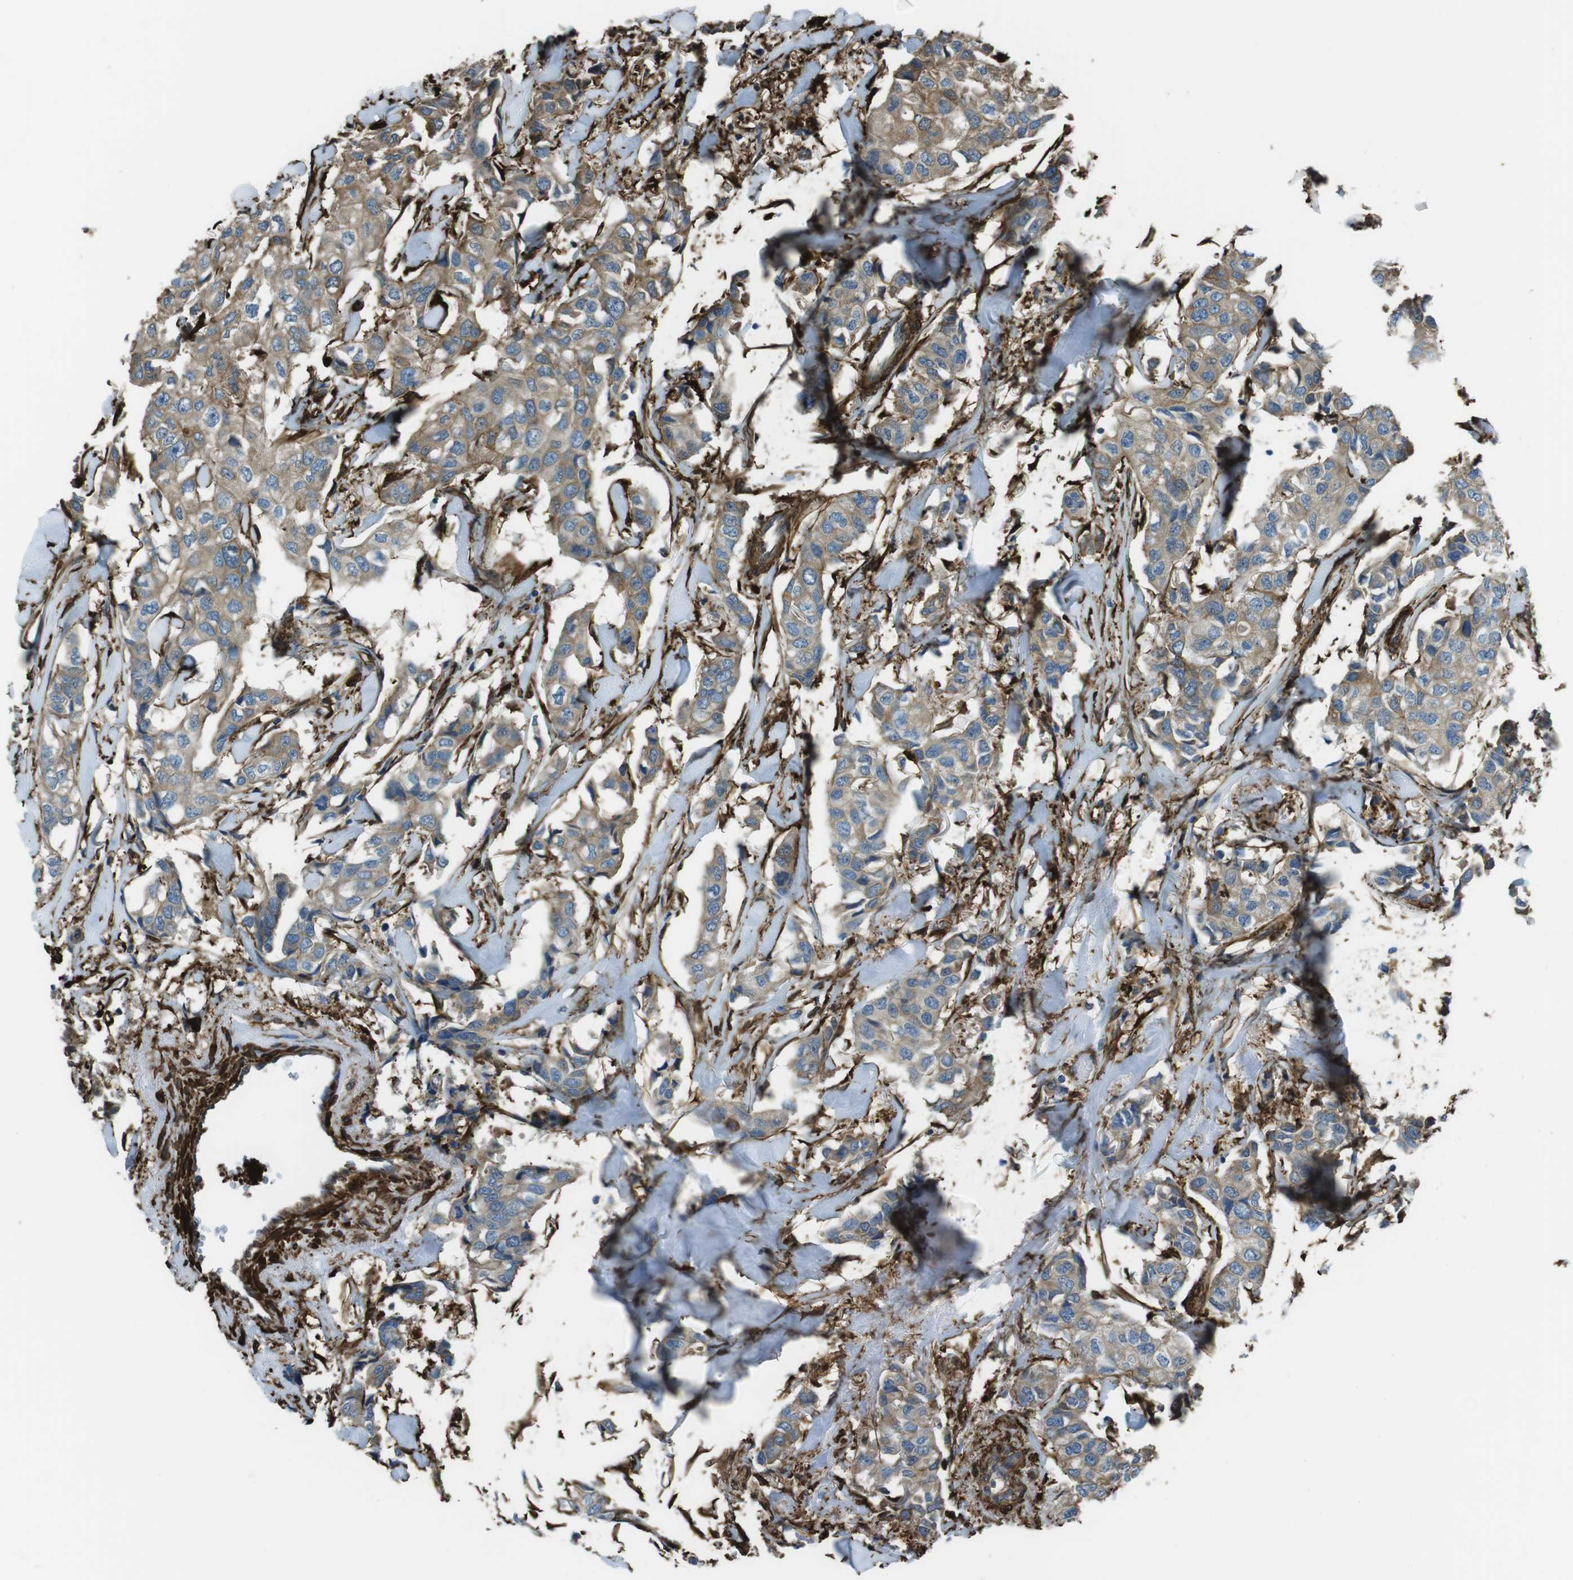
{"staining": {"intensity": "weak", "quantity": ">75%", "location": "cytoplasmic/membranous"}, "tissue": "breast cancer", "cell_type": "Tumor cells", "image_type": "cancer", "snomed": [{"axis": "morphology", "description": "Duct carcinoma"}, {"axis": "topography", "description": "Breast"}], "caption": "Approximately >75% of tumor cells in human breast cancer display weak cytoplasmic/membranous protein staining as visualized by brown immunohistochemical staining.", "gene": "SFT2D1", "patient": {"sex": "female", "age": 80}}